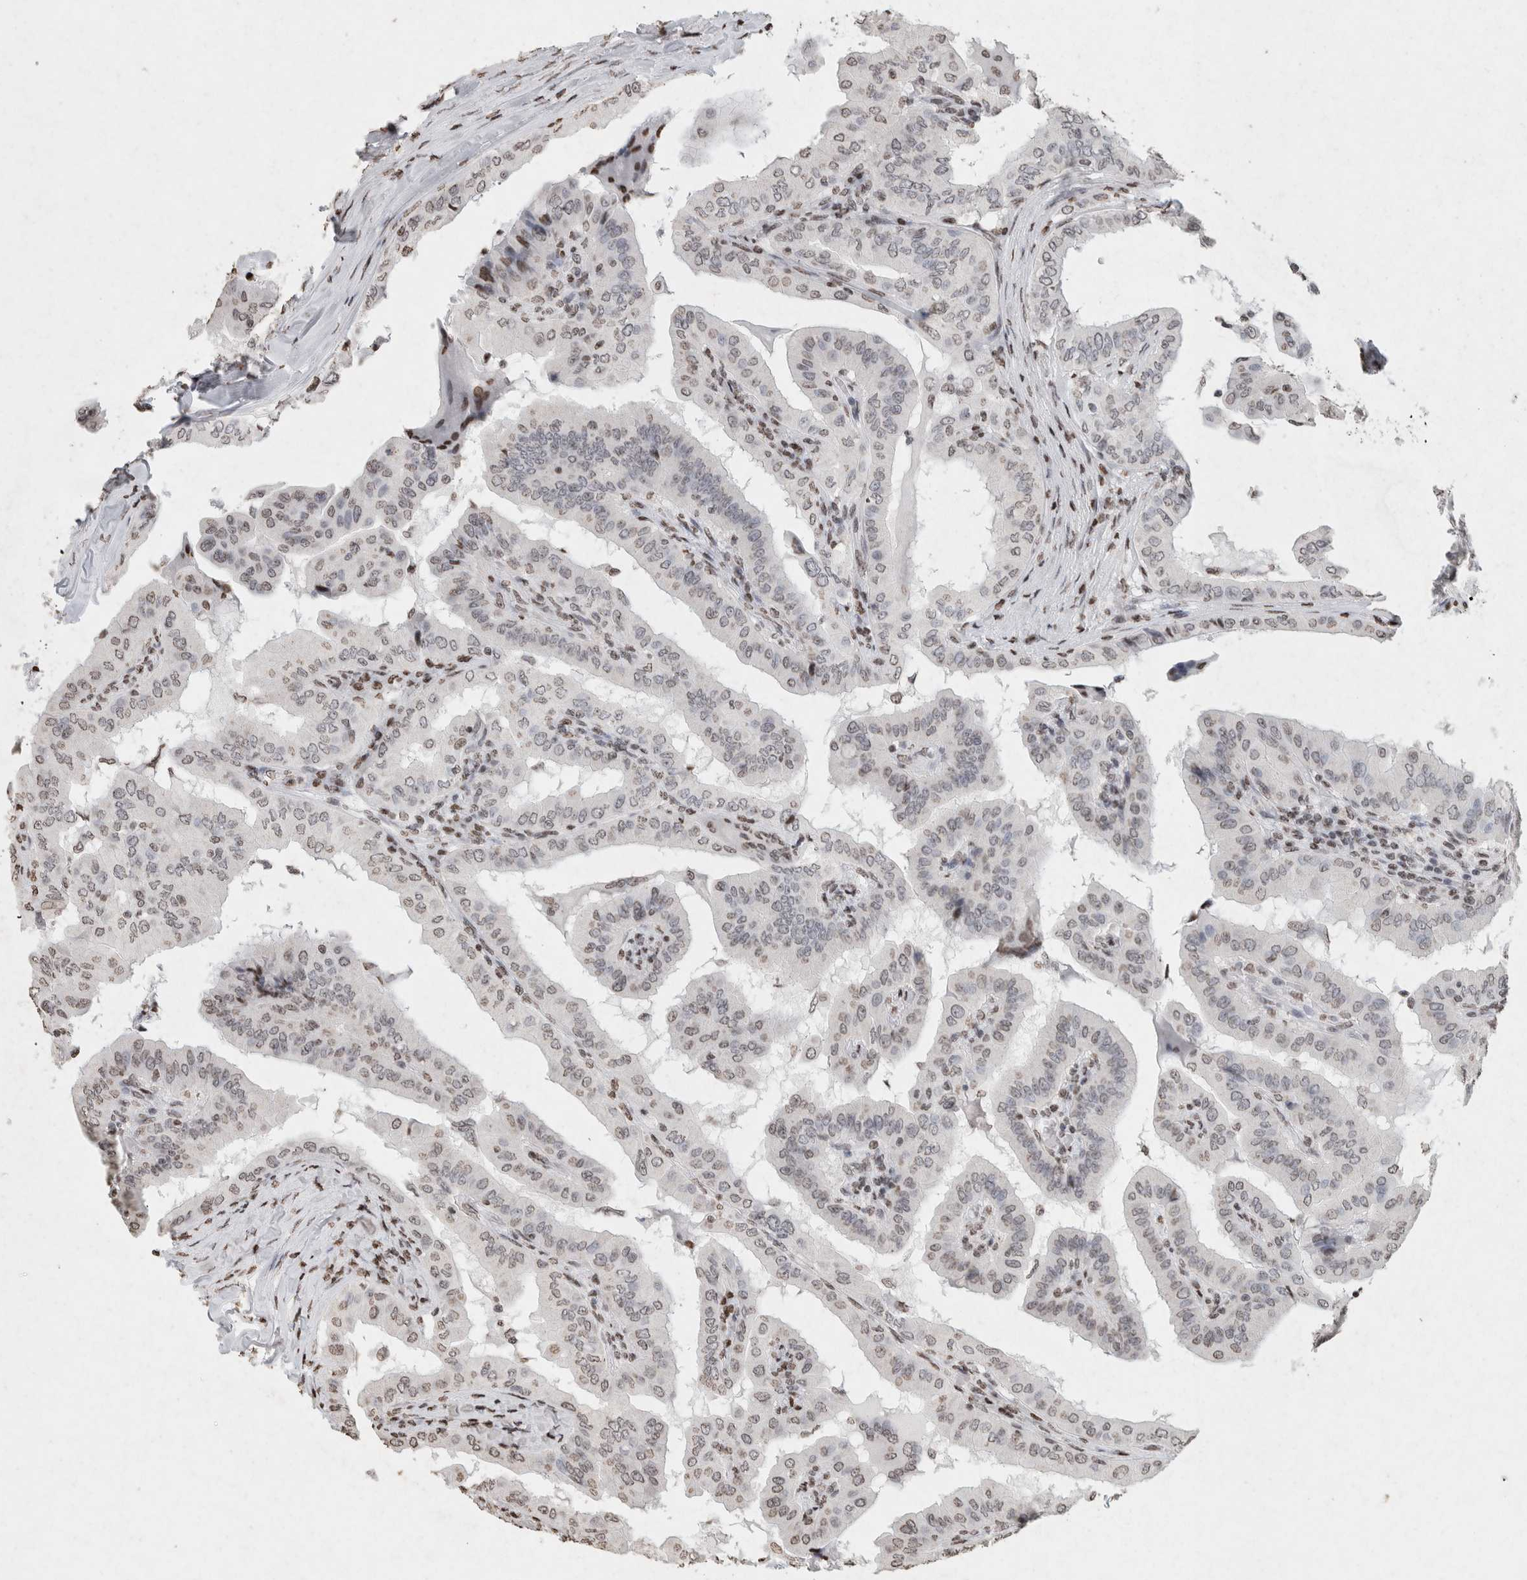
{"staining": {"intensity": "weak", "quantity": "25%-75%", "location": "nuclear"}, "tissue": "thyroid cancer", "cell_type": "Tumor cells", "image_type": "cancer", "snomed": [{"axis": "morphology", "description": "Papillary adenocarcinoma, NOS"}, {"axis": "topography", "description": "Thyroid gland"}], "caption": "A photomicrograph of human thyroid cancer (papillary adenocarcinoma) stained for a protein shows weak nuclear brown staining in tumor cells. (Brightfield microscopy of DAB IHC at high magnification).", "gene": "CNTN1", "patient": {"sex": "male", "age": 33}}